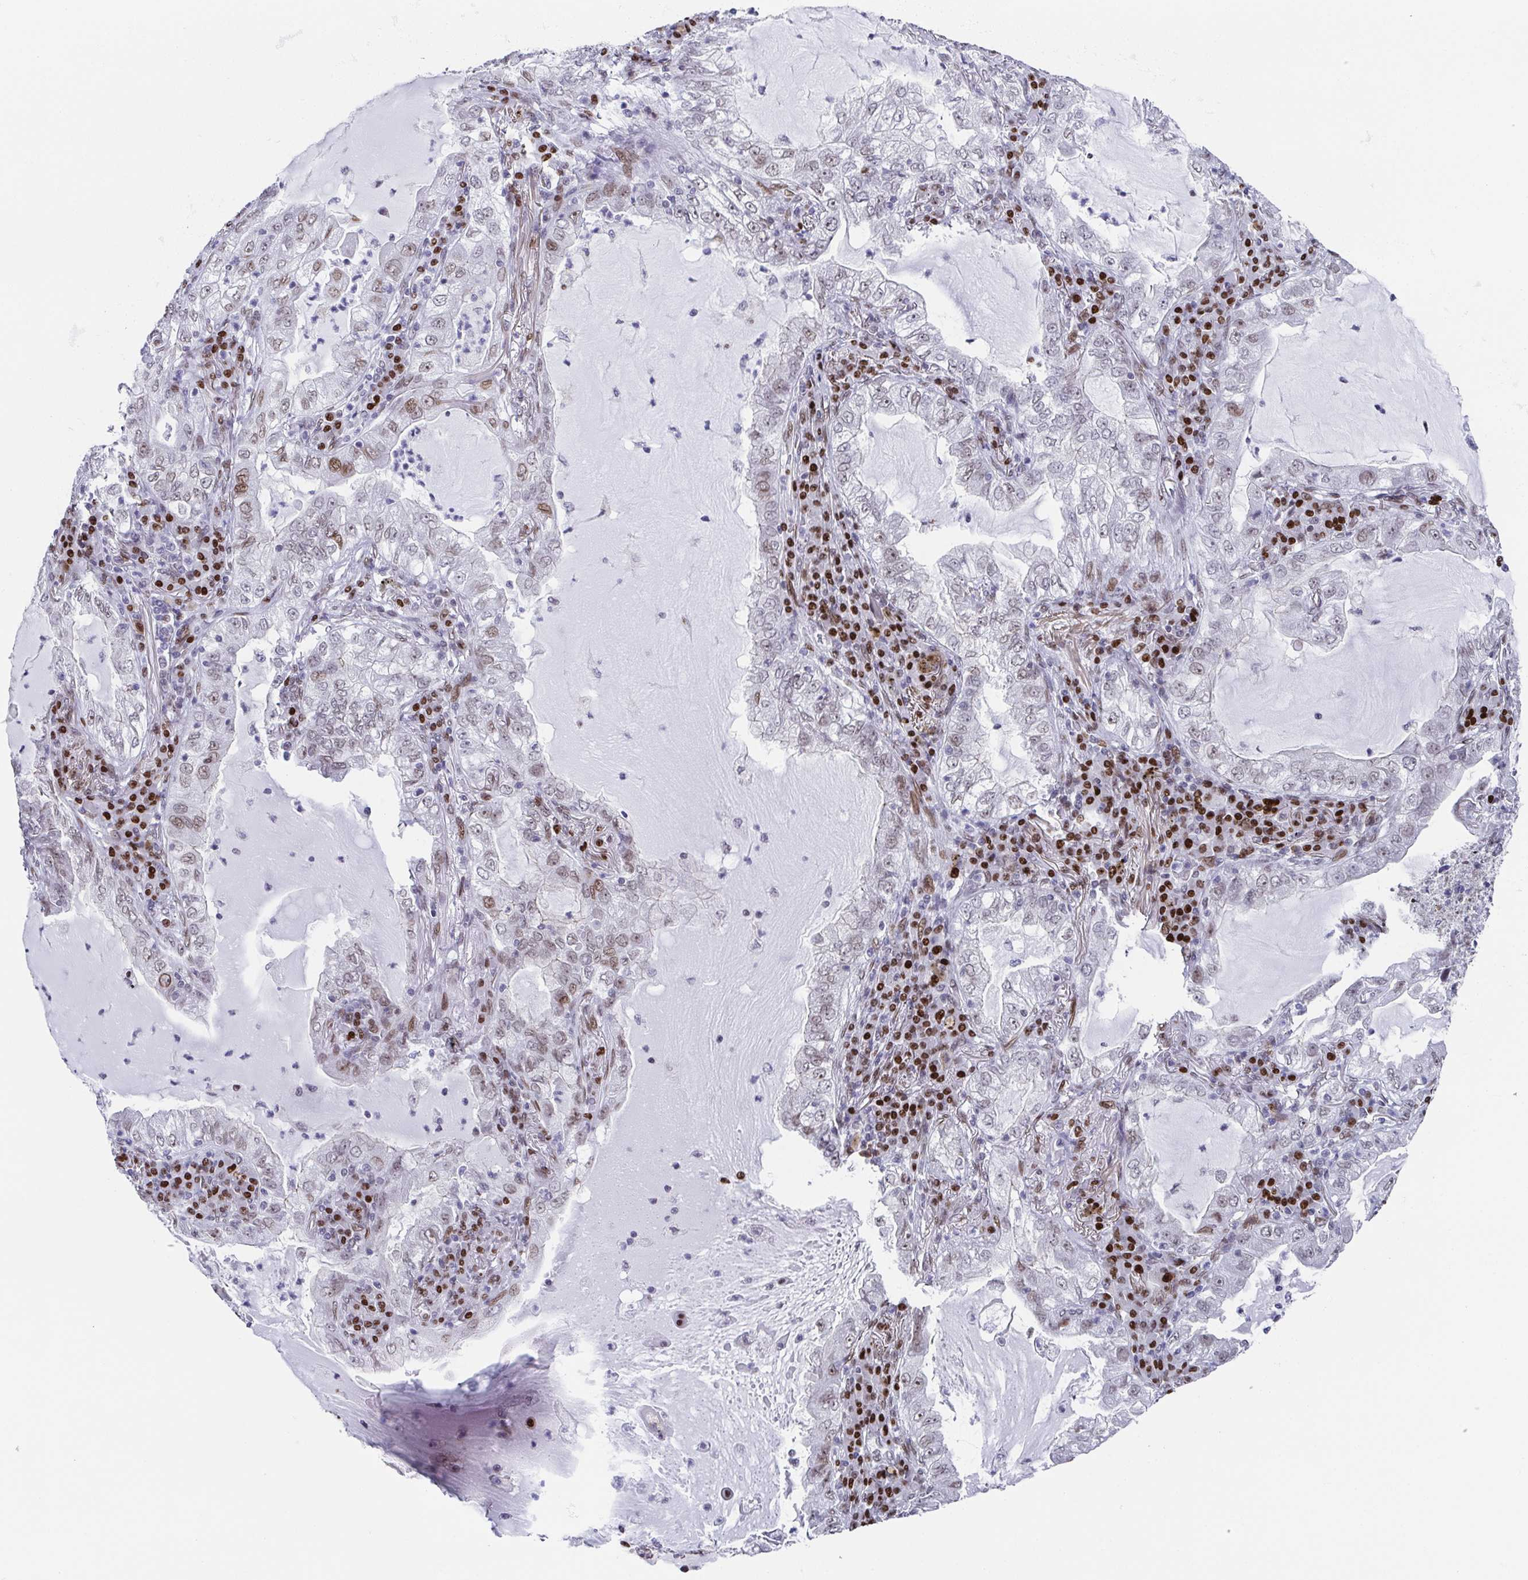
{"staining": {"intensity": "moderate", "quantity": "<25%", "location": "nuclear"}, "tissue": "lung cancer", "cell_type": "Tumor cells", "image_type": "cancer", "snomed": [{"axis": "morphology", "description": "Adenocarcinoma, NOS"}, {"axis": "topography", "description": "Lung"}], "caption": "High-magnification brightfield microscopy of lung adenocarcinoma stained with DAB (brown) and counterstained with hematoxylin (blue). tumor cells exhibit moderate nuclear positivity is present in approximately<25% of cells.", "gene": "RB1", "patient": {"sex": "female", "age": 73}}